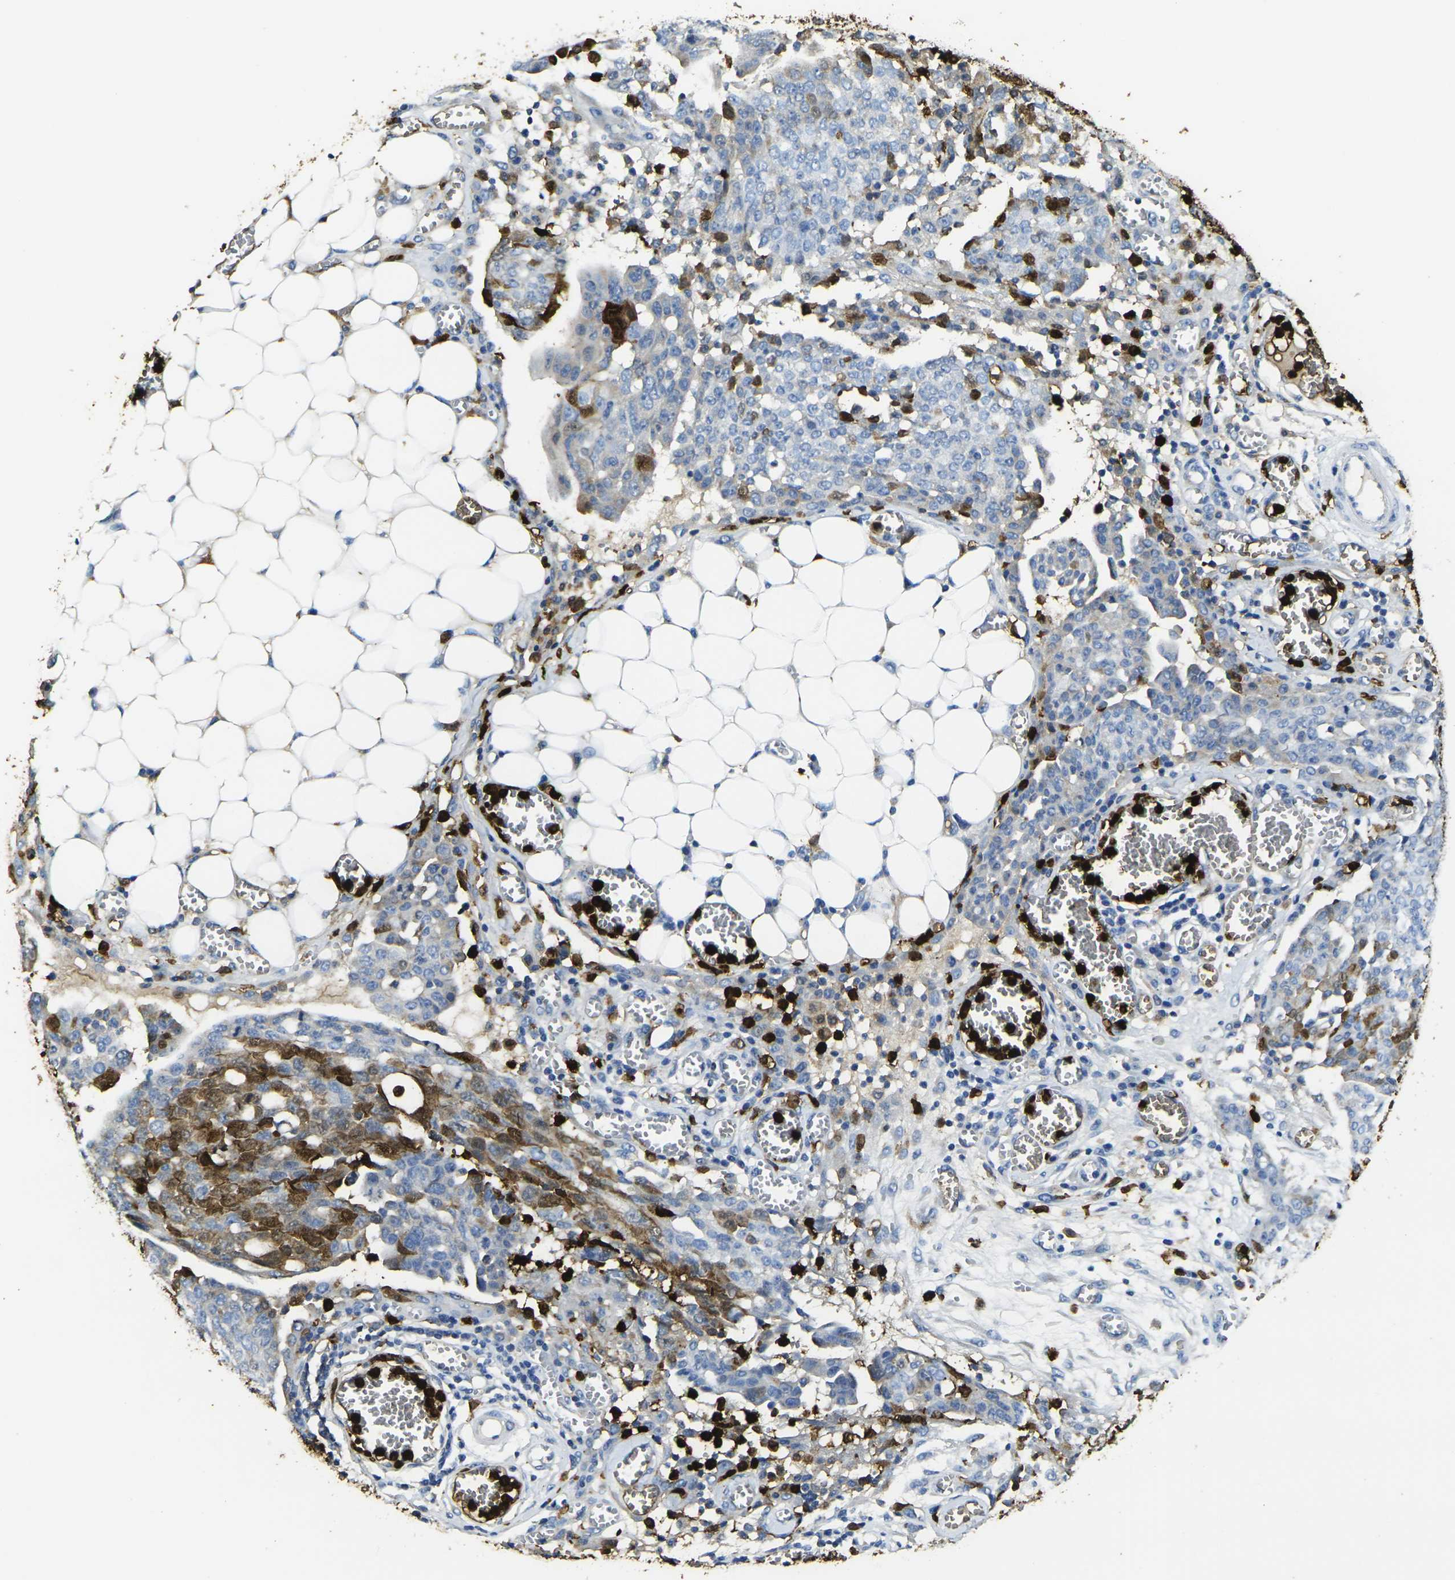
{"staining": {"intensity": "strong", "quantity": "<25%", "location": "cytoplasmic/membranous,nuclear"}, "tissue": "ovarian cancer", "cell_type": "Tumor cells", "image_type": "cancer", "snomed": [{"axis": "morphology", "description": "Cystadenocarcinoma, serous, NOS"}, {"axis": "topography", "description": "Soft tissue"}, {"axis": "topography", "description": "Ovary"}], "caption": "A high-resolution micrograph shows IHC staining of ovarian serous cystadenocarcinoma, which reveals strong cytoplasmic/membranous and nuclear positivity in about <25% of tumor cells.", "gene": "S100A9", "patient": {"sex": "female", "age": 57}}